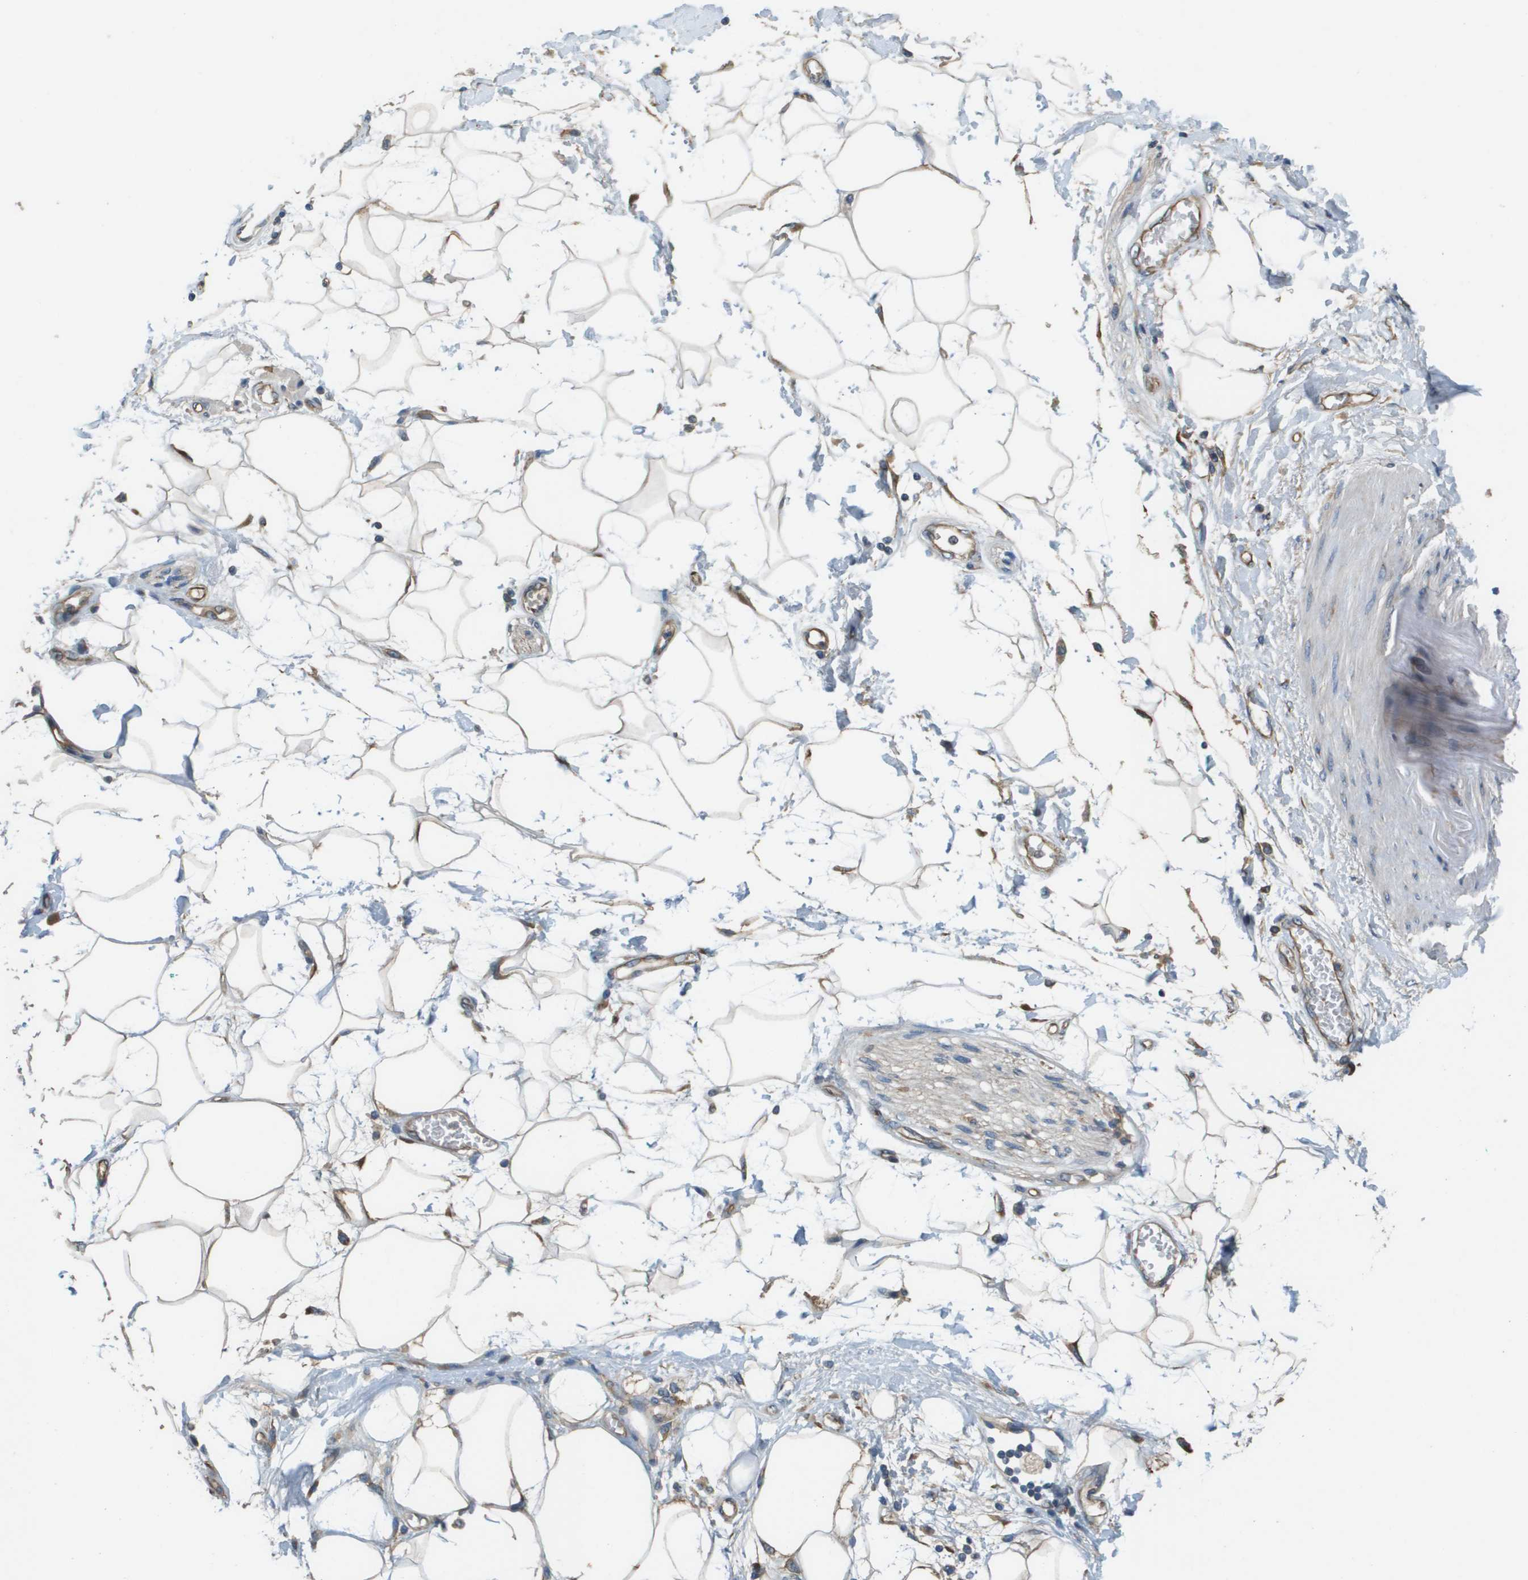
{"staining": {"intensity": "weak", "quantity": ">75%", "location": "cytoplasmic/membranous"}, "tissue": "adipose tissue", "cell_type": "Adipocytes", "image_type": "normal", "snomed": [{"axis": "morphology", "description": "Normal tissue, NOS"}, {"axis": "morphology", "description": "Adenocarcinoma, NOS"}, {"axis": "topography", "description": "Duodenum"}, {"axis": "topography", "description": "Peripheral nerve tissue"}], "caption": "Immunohistochemistry (IHC) histopathology image of benign adipose tissue: adipose tissue stained using IHC reveals low levels of weak protein expression localized specifically in the cytoplasmic/membranous of adipocytes, appearing as a cytoplasmic/membranous brown color.", "gene": "SAMSN1", "patient": {"sex": "female", "age": 60}}